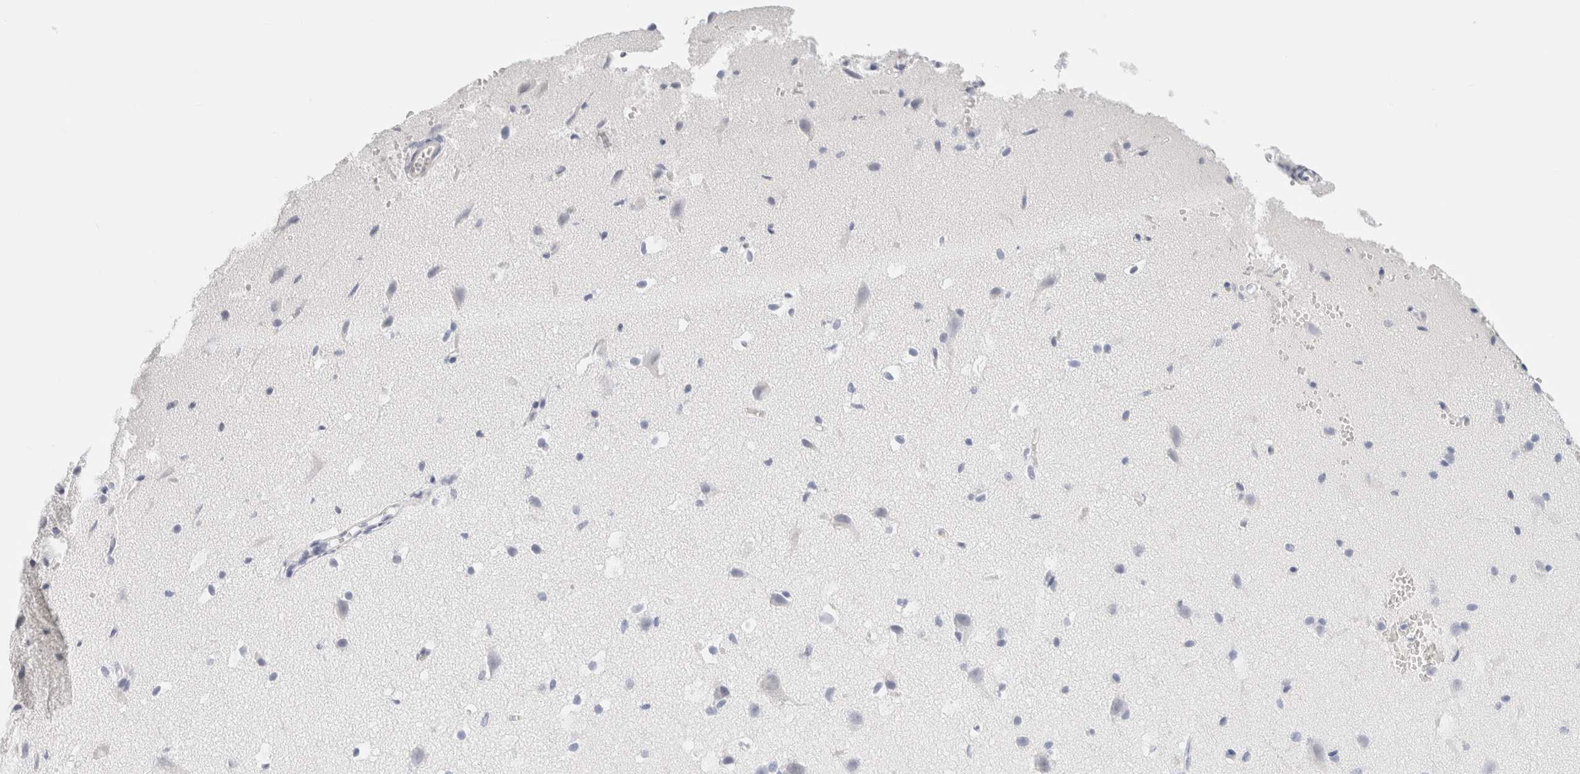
{"staining": {"intensity": "negative", "quantity": "none", "location": "none"}, "tissue": "cerebral cortex", "cell_type": "Endothelial cells", "image_type": "normal", "snomed": [{"axis": "morphology", "description": "Normal tissue, NOS"}, {"axis": "morphology", "description": "Developmental malformation"}, {"axis": "topography", "description": "Cerebral cortex"}], "caption": "IHC histopathology image of normal cerebral cortex stained for a protein (brown), which shows no expression in endothelial cells.", "gene": "DPYS", "patient": {"sex": "female", "age": 30}}